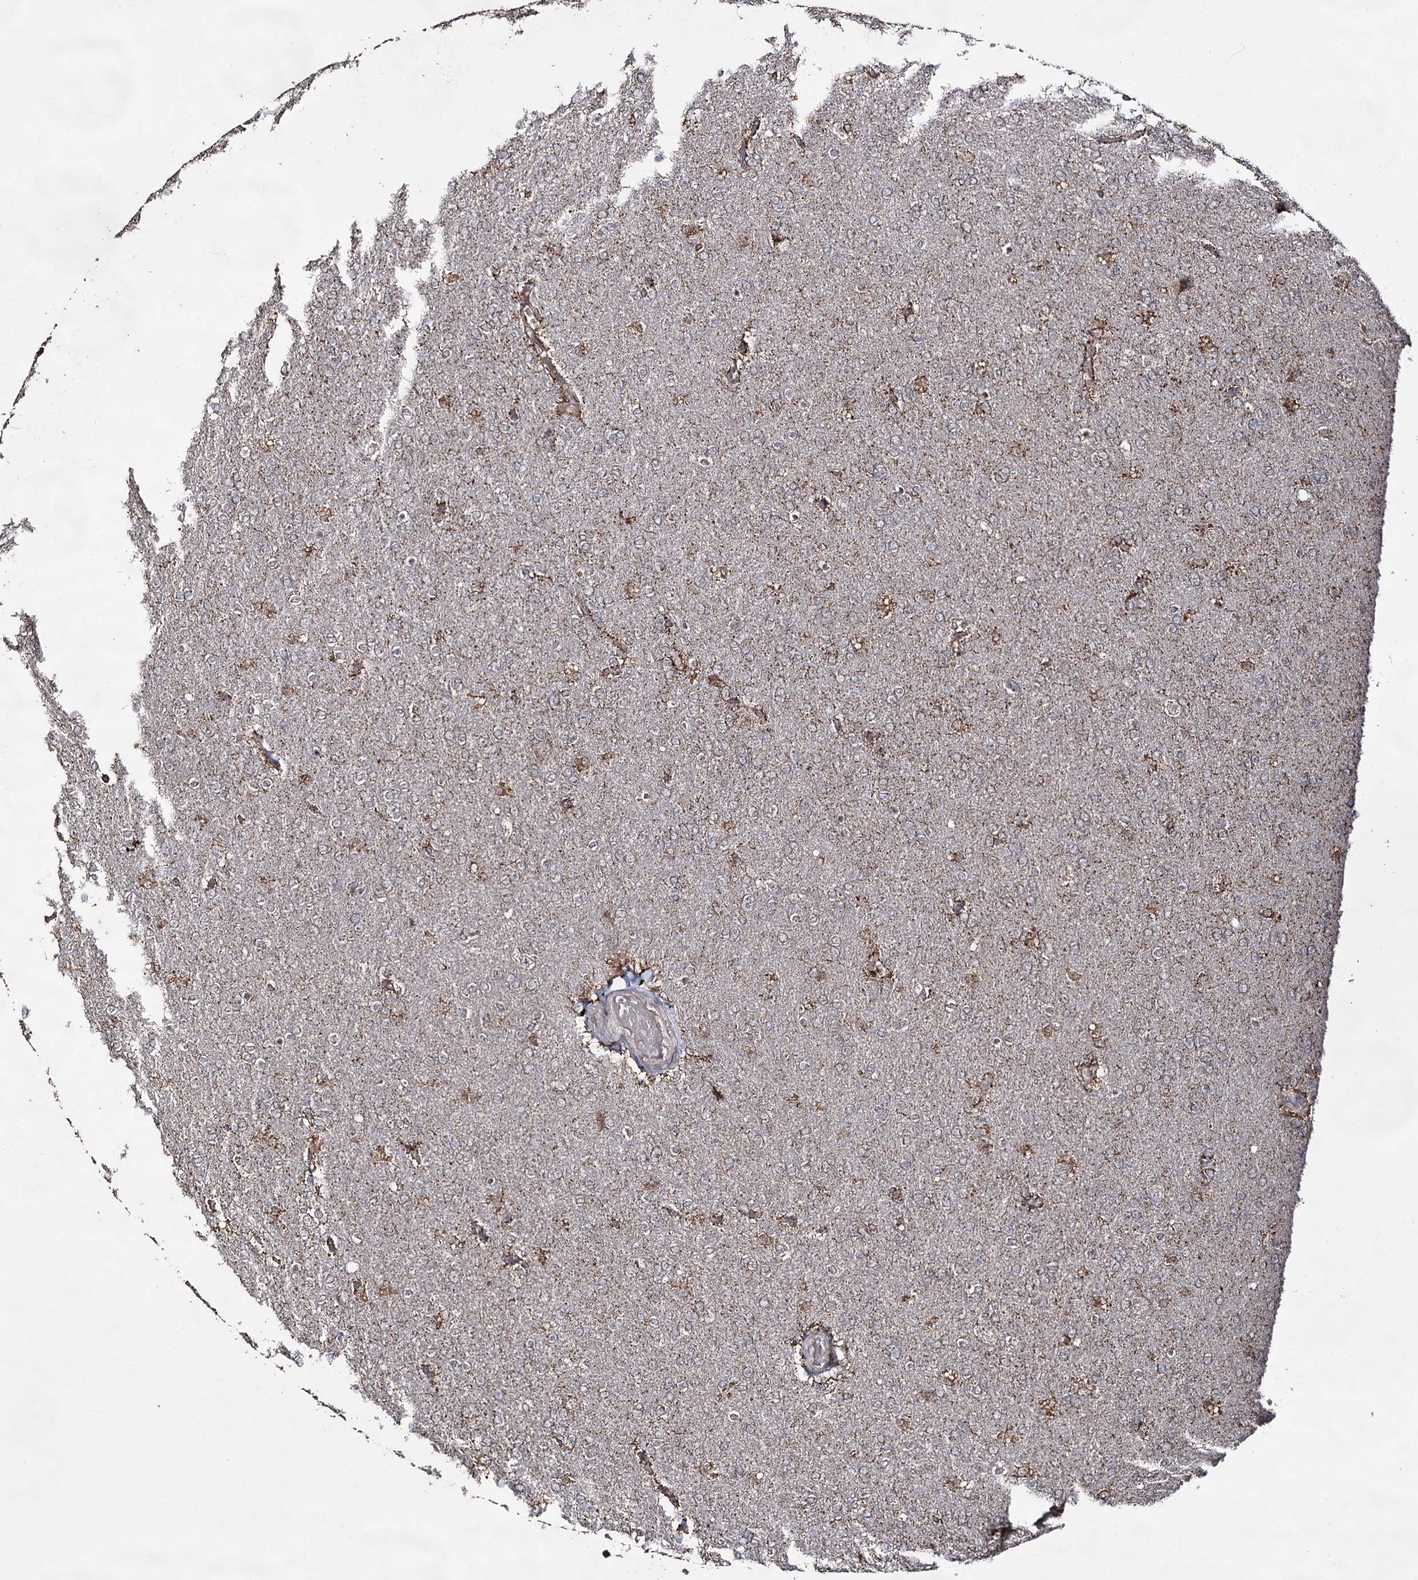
{"staining": {"intensity": "moderate", "quantity": "<25%", "location": "cytoplasmic/membranous"}, "tissue": "glioma", "cell_type": "Tumor cells", "image_type": "cancer", "snomed": [{"axis": "morphology", "description": "Glioma, malignant, High grade"}, {"axis": "topography", "description": "Brain"}], "caption": "This is a micrograph of IHC staining of malignant glioma (high-grade), which shows moderate expression in the cytoplasmic/membranous of tumor cells.", "gene": "ACTR6", "patient": {"sex": "male", "age": 72}}